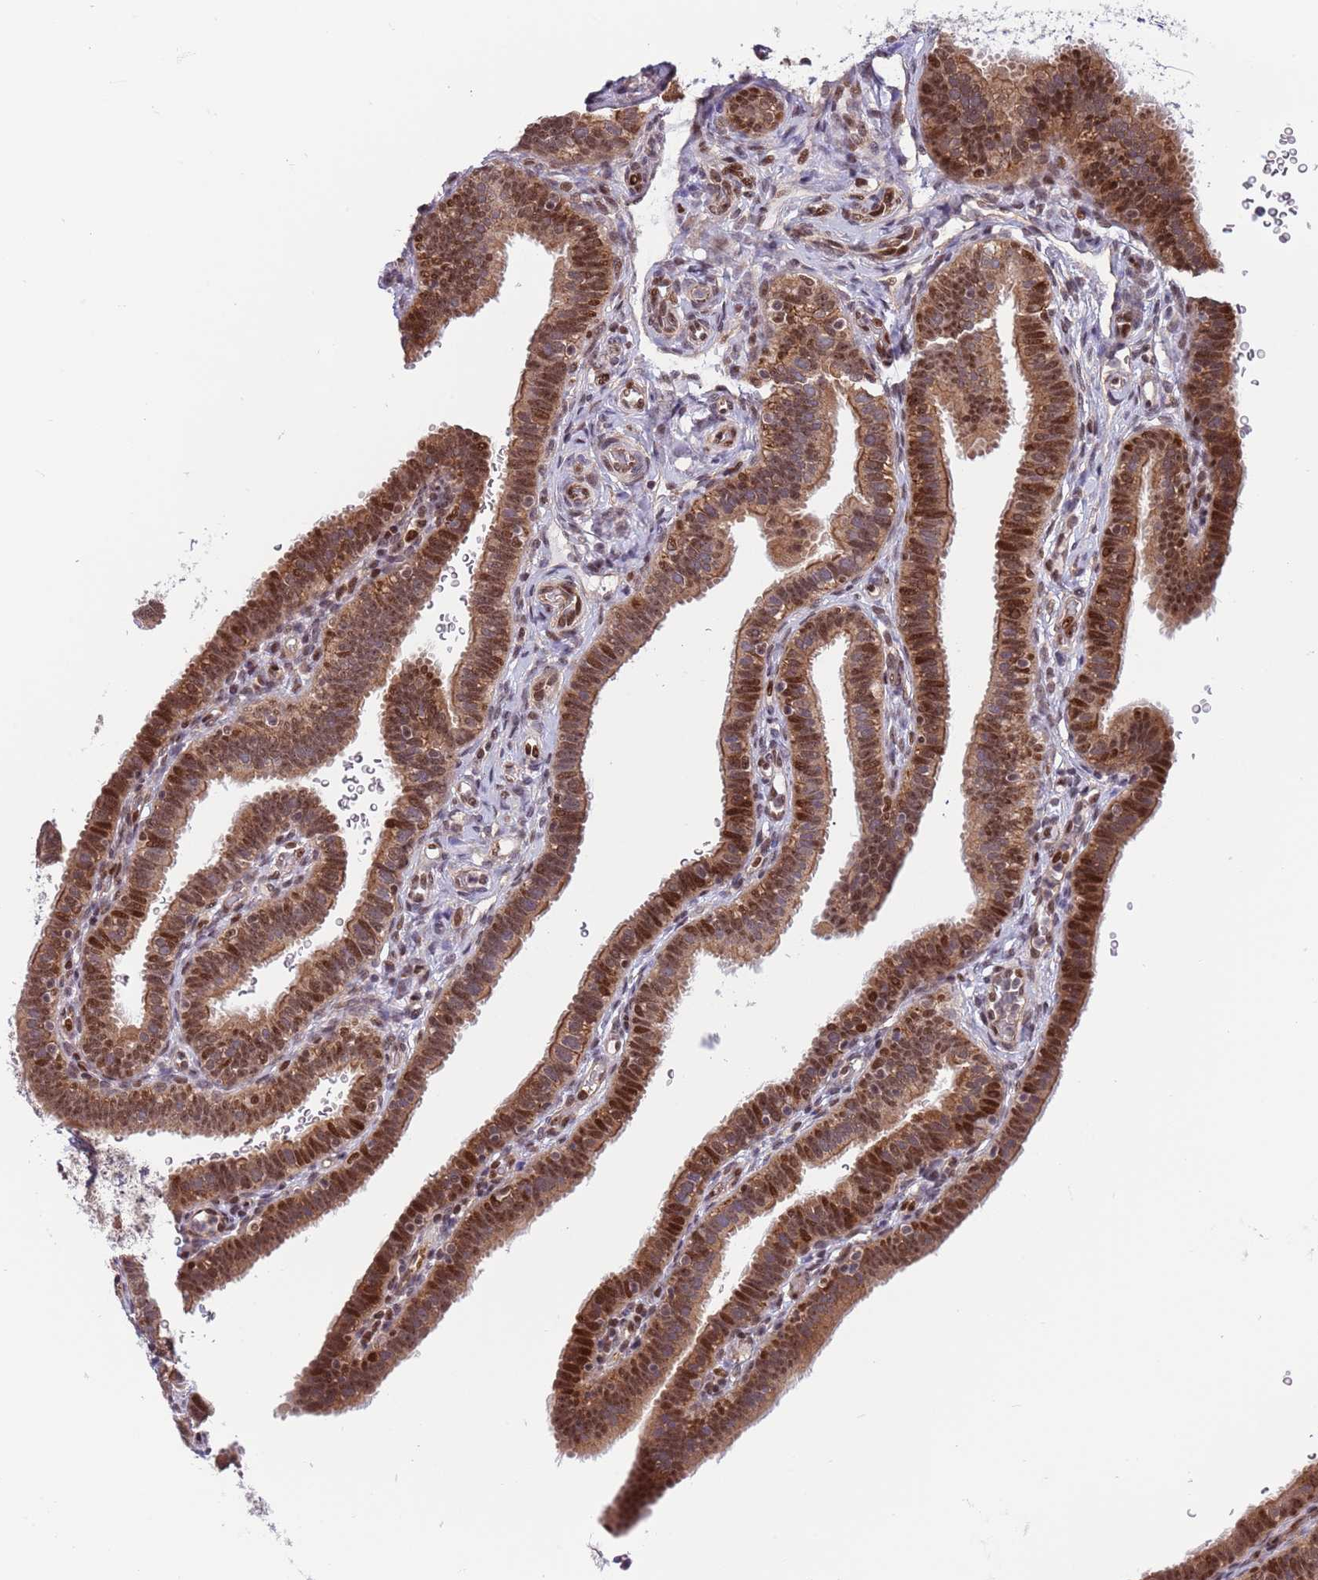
{"staining": {"intensity": "strong", "quantity": "25%-75%", "location": "cytoplasmic/membranous,nuclear"}, "tissue": "fallopian tube", "cell_type": "Glandular cells", "image_type": "normal", "snomed": [{"axis": "morphology", "description": "Normal tissue, NOS"}, {"axis": "topography", "description": "Fallopian tube"}], "caption": "IHC histopathology image of normal human fallopian tube stained for a protein (brown), which demonstrates high levels of strong cytoplasmic/membranous,nuclear staining in about 25%-75% of glandular cells.", "gene": "TBX10", "patient": {"sex": "female", "age": 41}}